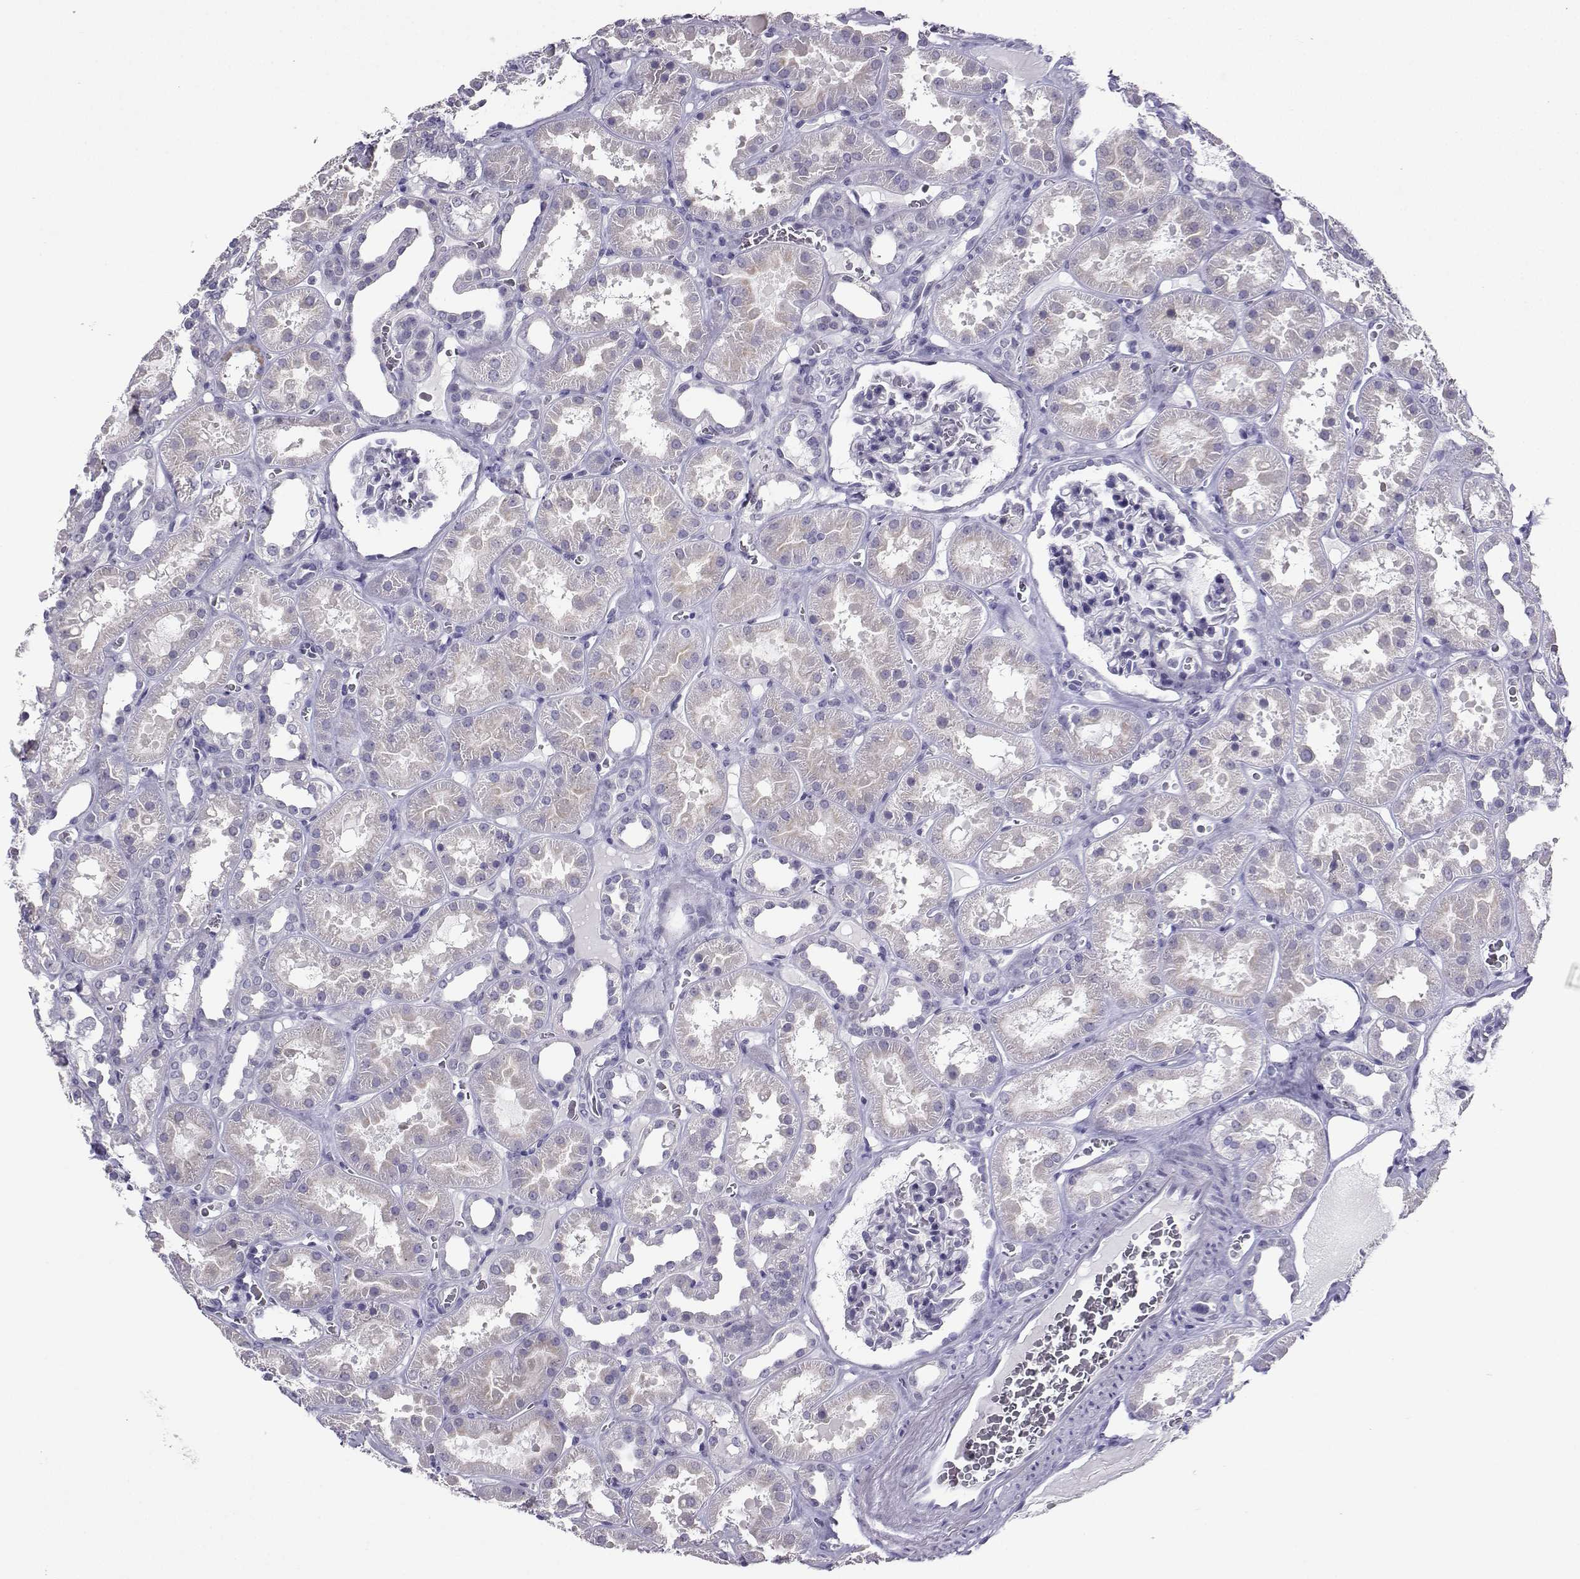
{"staining": {"intensity": "negative", "quantity": "none", "location": "none"}, "tissue": "kidney", "cell_type": "Cells in glomeruli", "image_type": "normal", "snomed": [{"axis": "morphology", "description": "Normal tissue, NOS"}, {"axis": "topography", "description": "Kidney"}], "caption": "Cells in glomeruli are negative for brown protein staining in benign kidney. (Immunohistochemistry (ihc), brightfield microscopy, high magnification).", "gene": "TBR1", "patient": {"sex": "female", "age": 41}}